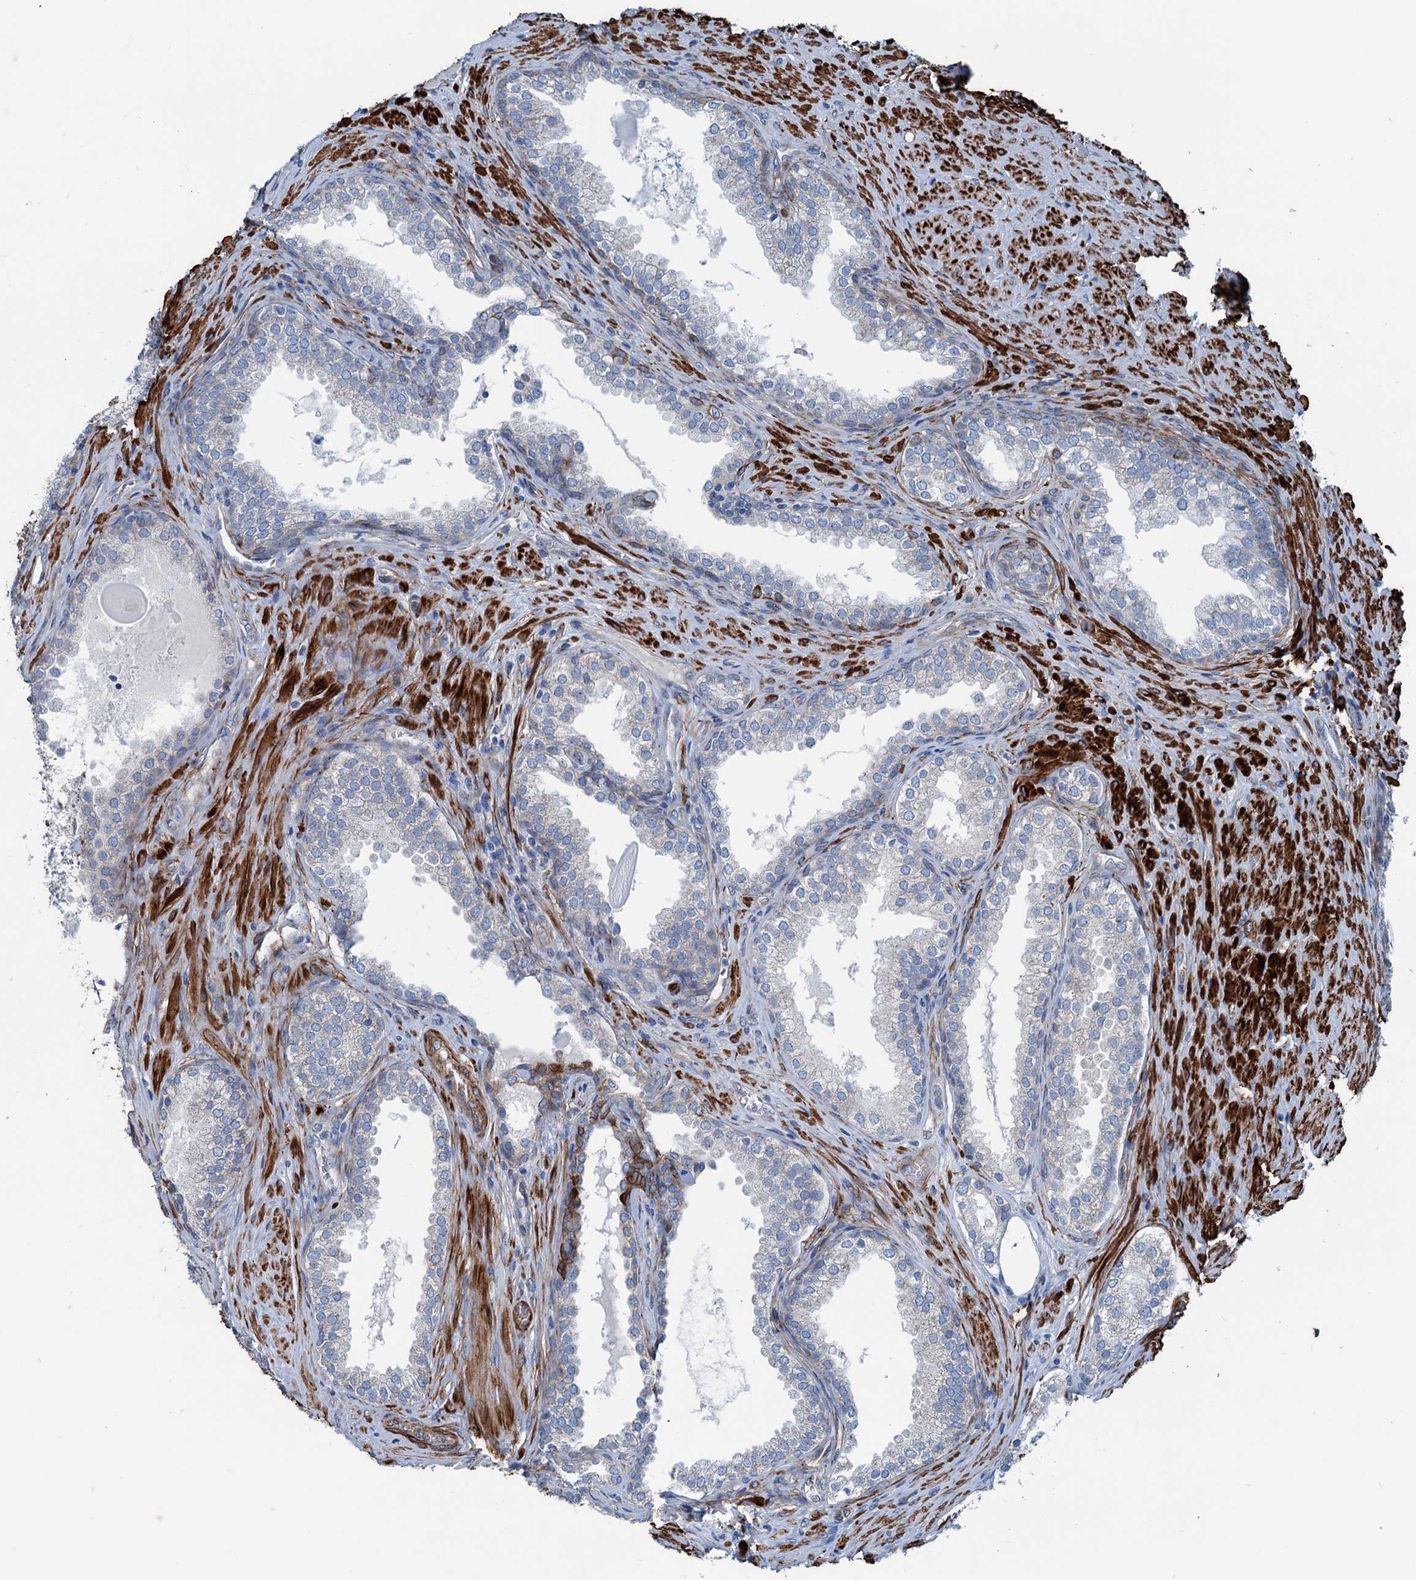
{"staining": {"intensity": "negative", "quantity": "none", "location": "none"}, "tissue": "prostate cancer", "cell_type": "Tumor cells", "image_type": "cancer", "snomed": [{"axis": "morphology", "description": "Adenocarcinoma, High grade"}, {"axis": "topography", "description": "Prostate"}], "caption": "Immunohistochemical staining of human adenocarcinoma (high-grade) (prostate) demonstrates no significant positivity in tumor cells.", "gene": "CALCOCO1", "patient": {"sex": "male", "age": 63}}